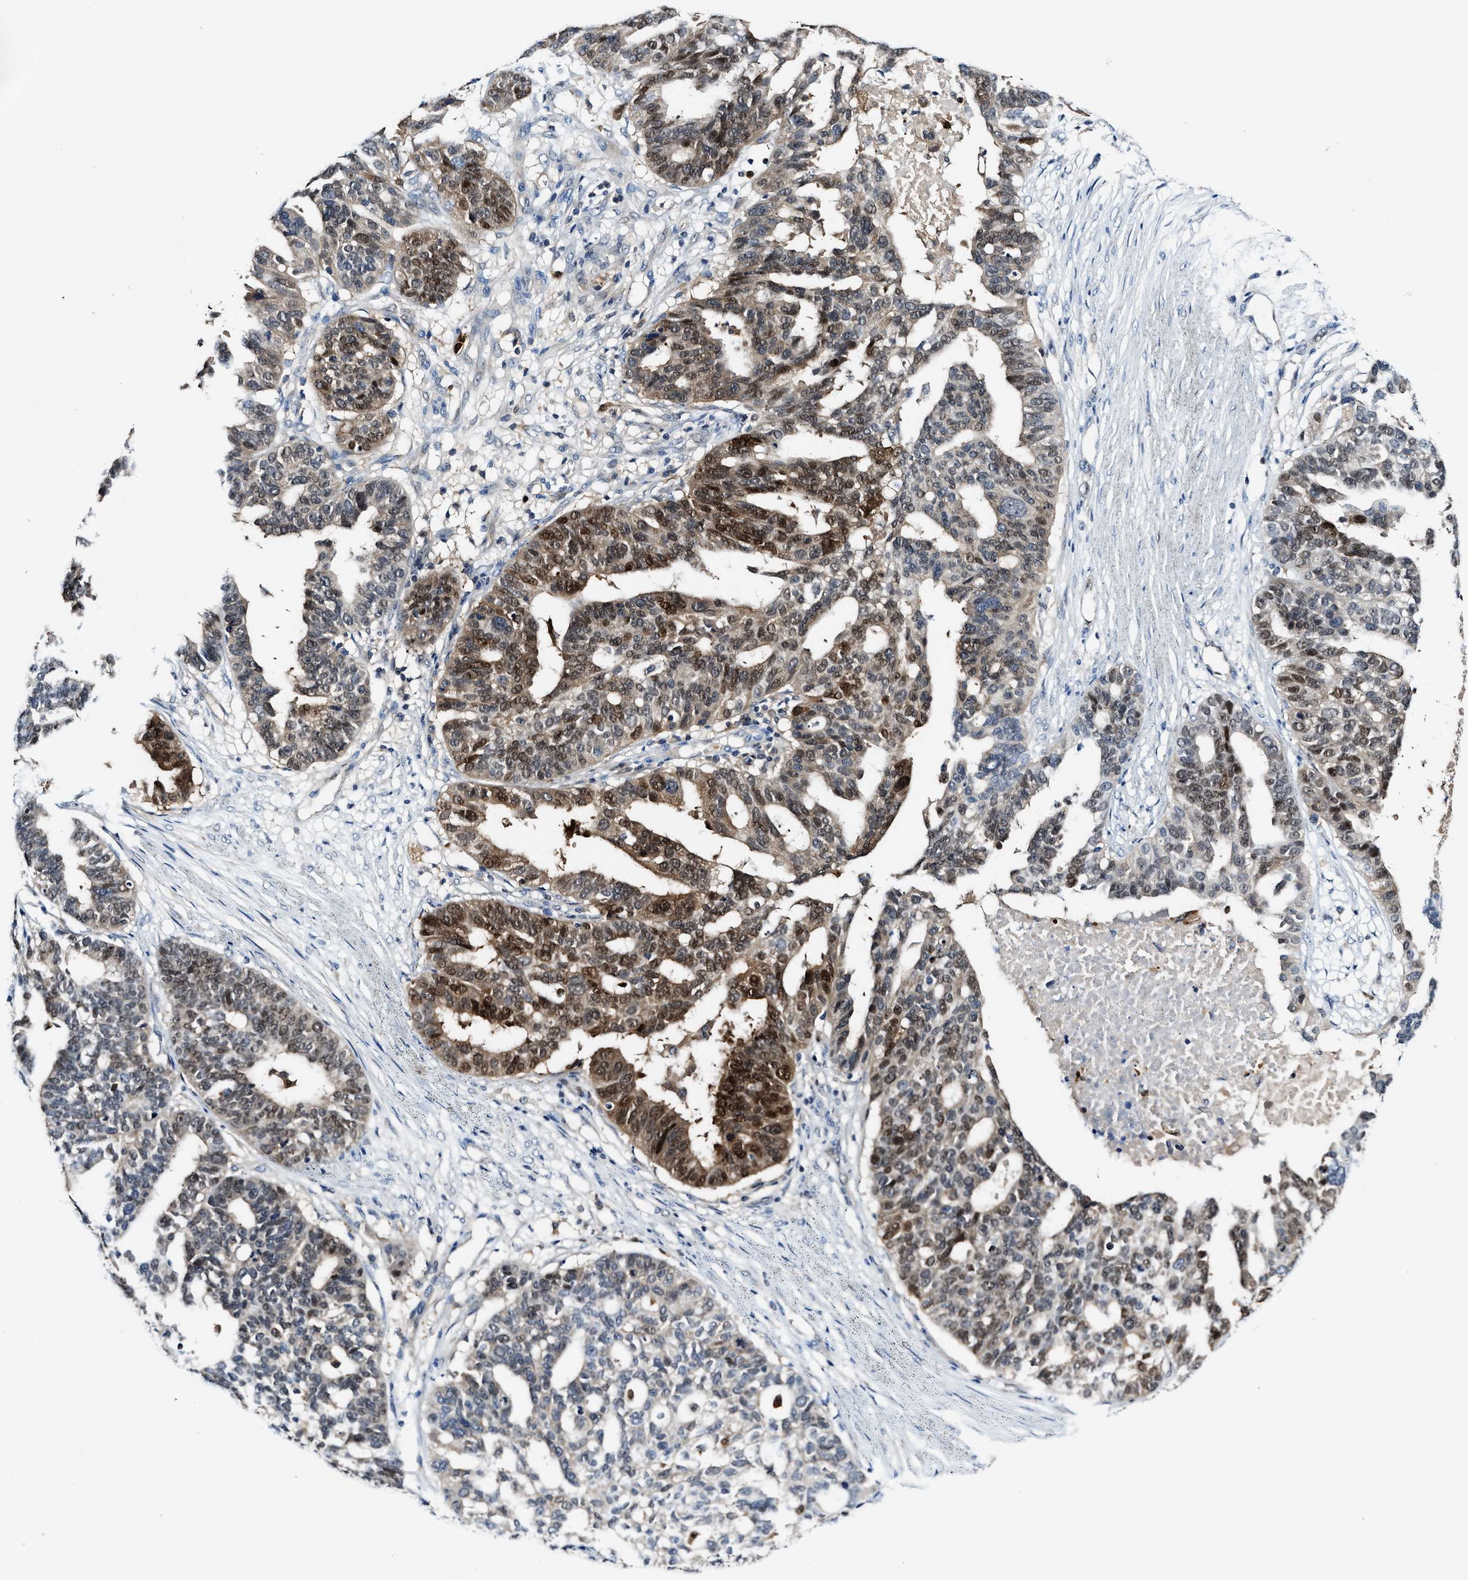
{"staining": {"intensity": "strong", "quantity": "25%-75%", "location": "cytoplasmic/membranous,nuclear"}, "tissue": "ovarian cancer", "cell_type": "Tumor cells", "image_type": "cancer", "snomed": [{"axis": "morphology", "description": "Cystadenocarcinoma, serous, NOS"}, {"axis": "topography", "description": "Ovary"}], "caption": "High-magnification brightfield microscopy of serous cystadenocarcinoma (ovarian) stained with DAB (brown) and counterstained with hematoxylin (blue). tumor cells exhibit strong cytoplasmic/membranous and nuclear expression is present in about25%-75% of cells. The staining was performed using DAB to visualize the protein expression in brown, while the nuclei were stained in blue with hematoxylin (Magnification: 20x).", "gene": "LTA4H", "patient": {"sex": "female", "age": 59}}